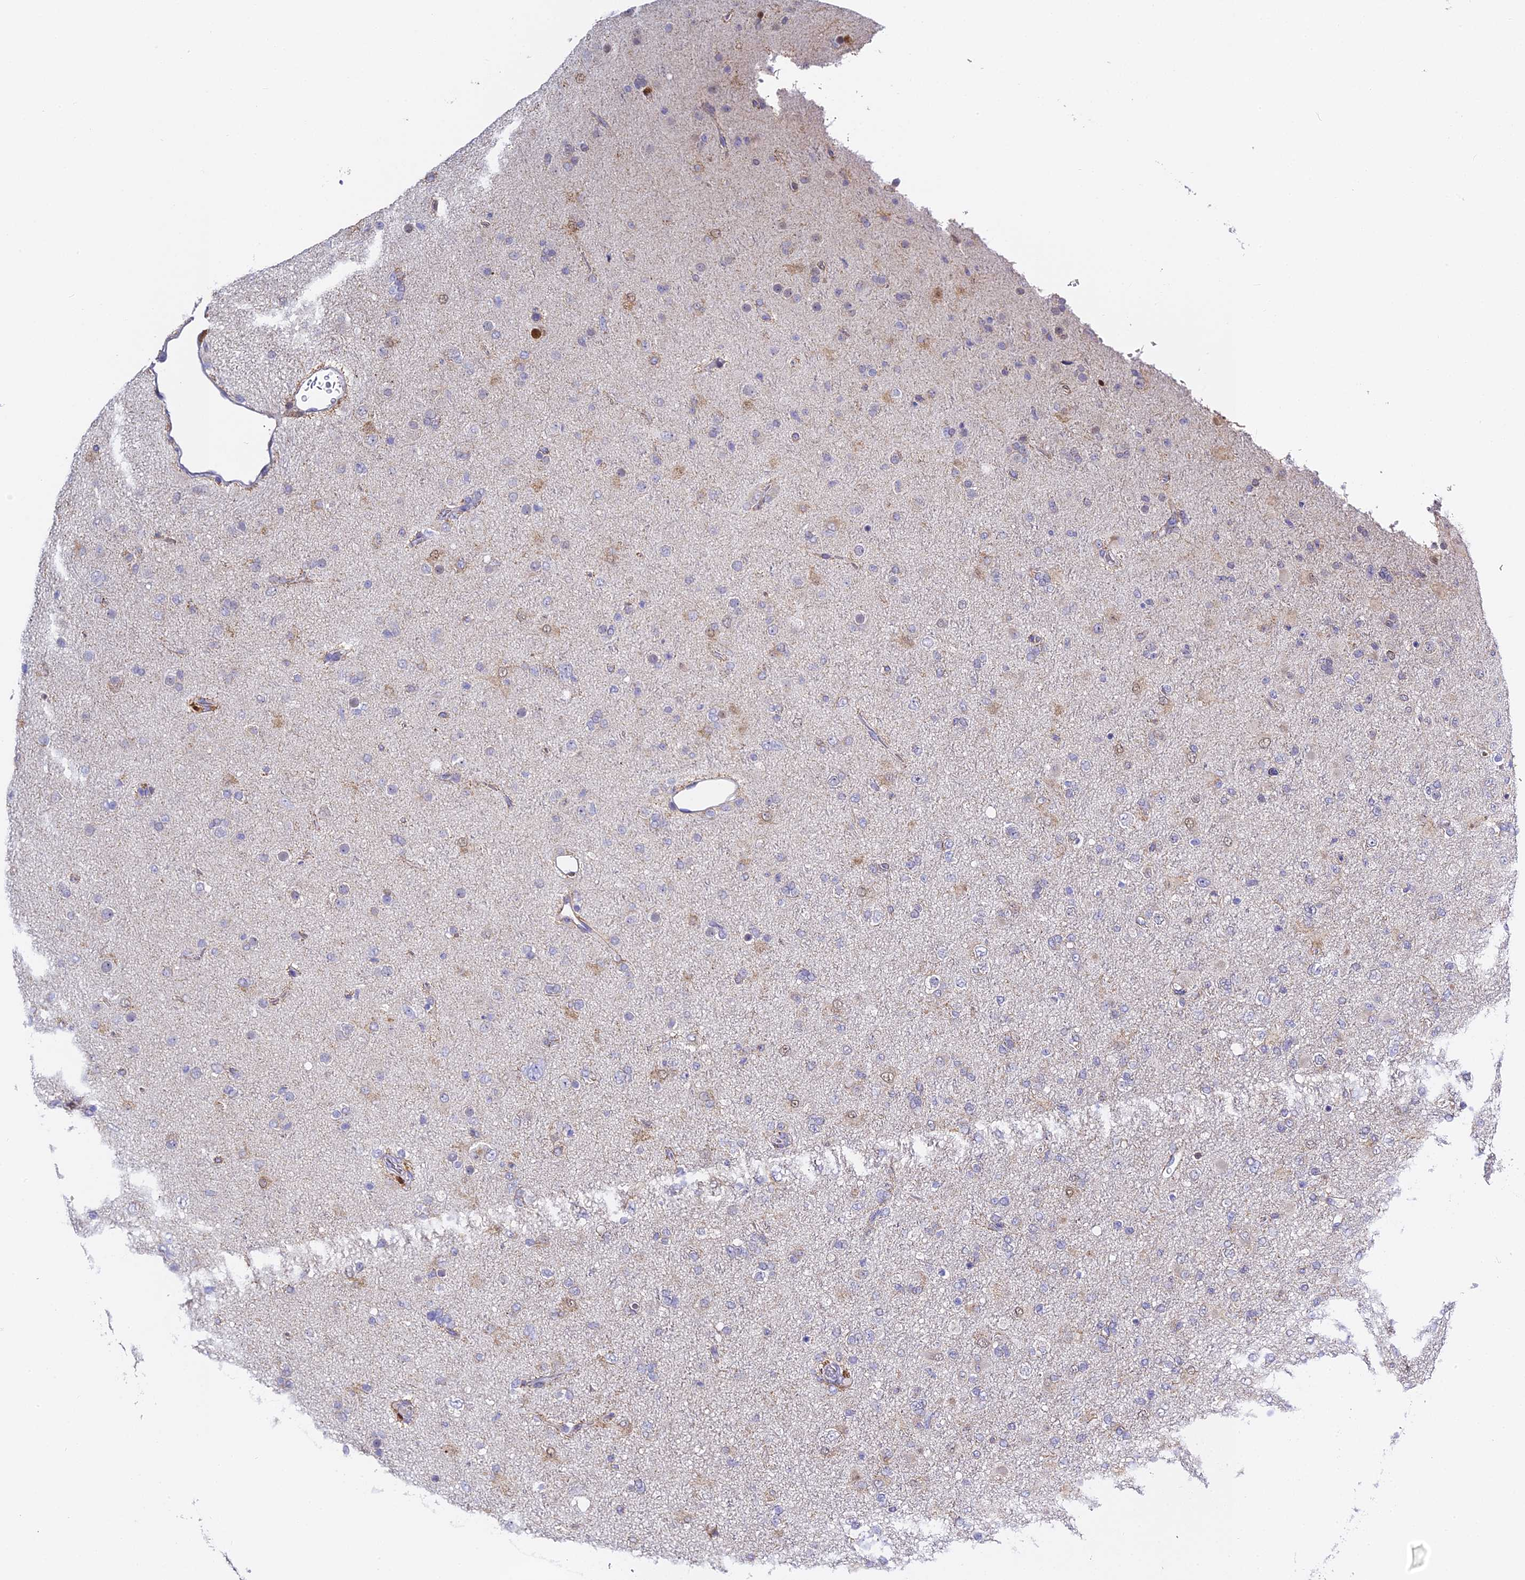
{"staining": {"intensity": "negative", "quantity": "none", "location": "none"}, "tissue": "glioma", "cell_type": "Tumor cells", "image_type": "cancer", "snomed": [{"axis": "morphology", "description": "Glioma, malignant, Low grade"}, {"axis": "topography", "description": "Brain"}], "caption": "Histopathology image shows no protein staining in tumor cells of glioma tissue.", "gene": "SERP1", "patient": {"sex": "male", "age": 65}}